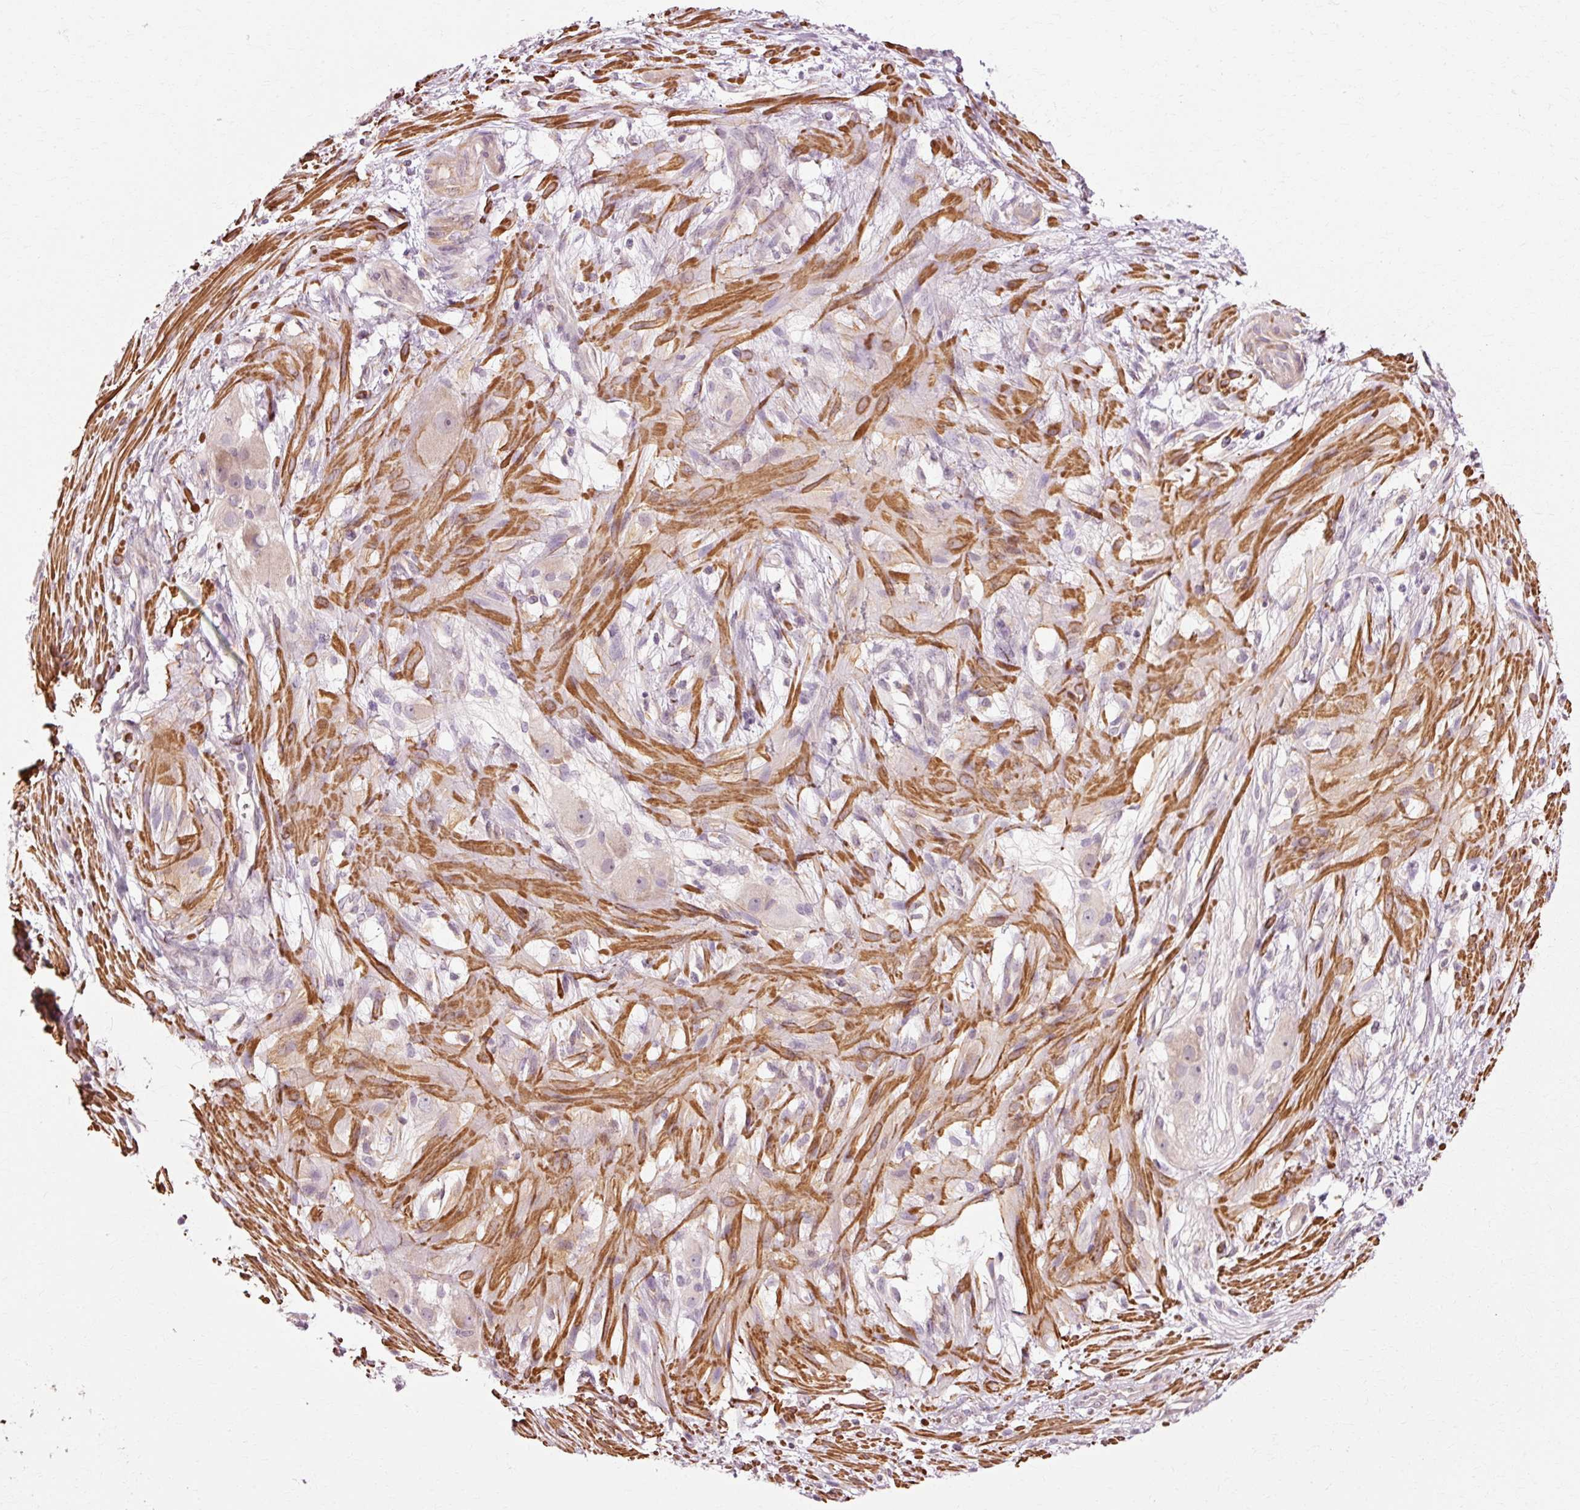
{"staining": {"intensity": "negative", "quantity": "none", "location": "none"}, "tissue": "ovarian cancer", "cell_type": "Tumor cells", "image_type": "cancer", "snomed": [{"axis": "morphology", "description": "Carcinoma, endometroid"}, {"axis": "topography", "description": "Appendix"}, {"axis": "topography", "description": "Ovary"}], "caption": "This is an IHC image of human endometroid carcinoma (ovarian). There is no positivity in tumor cells.", "gene": "RGPD5", "patient": {"sex": "female", "age": 42}}